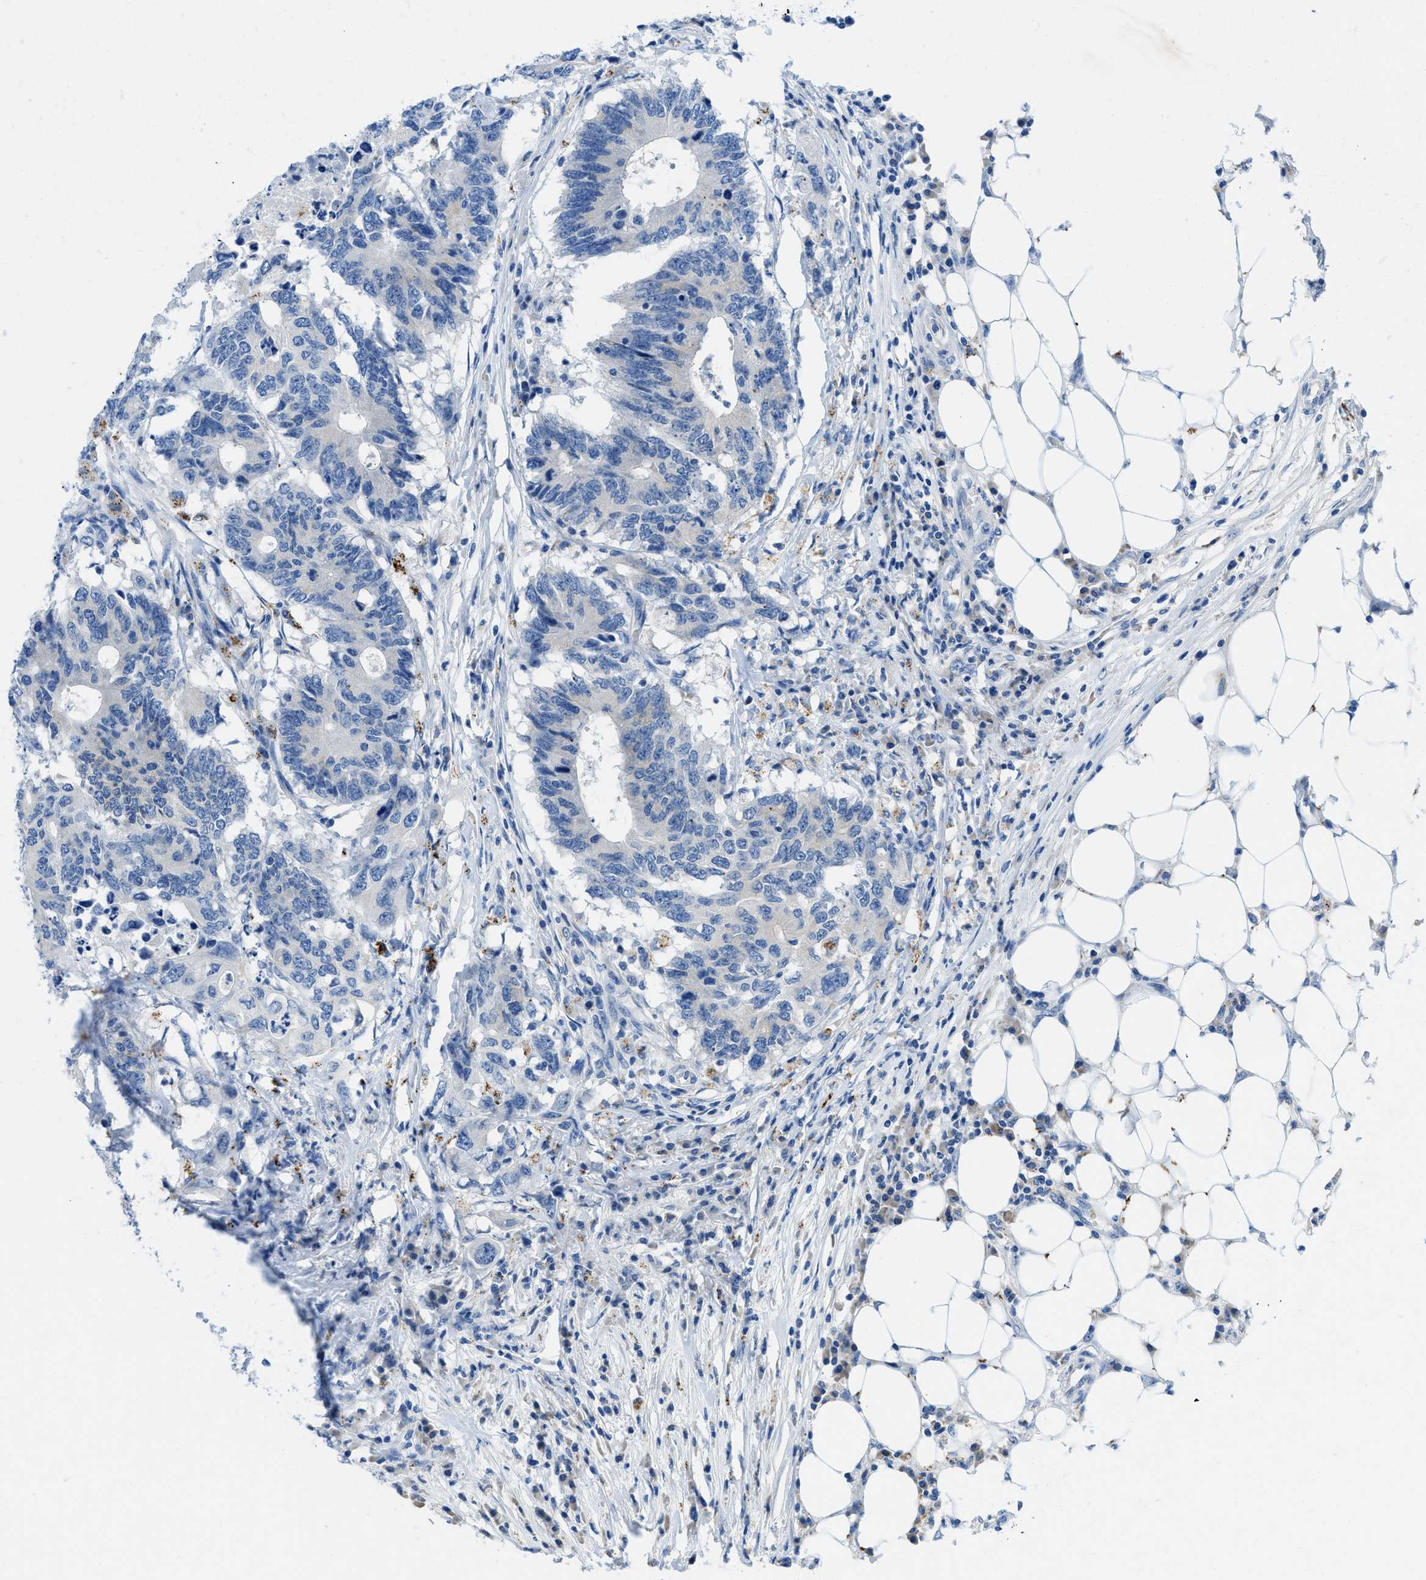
{"staining": {"intensity": "negative", "quantity": "none", "location": "none"}, "tissue": "colorectal cancer", "cell_type": "Tumor cells", "image_type": "cancer", "snomed": [{"axis": "morphology", "description": "Adenocarcinoma, NOS"}, {"axis": "topography", "description": "Colon"}], "caption": "An immunohistochemistry histopathology image of colorectal adenocarcinoma is shown. There is no staining in tumor cells of colorectal adenocarcinoma.", "gene": "TMEM248", "patient": {"sex": "male", "age": 71}}